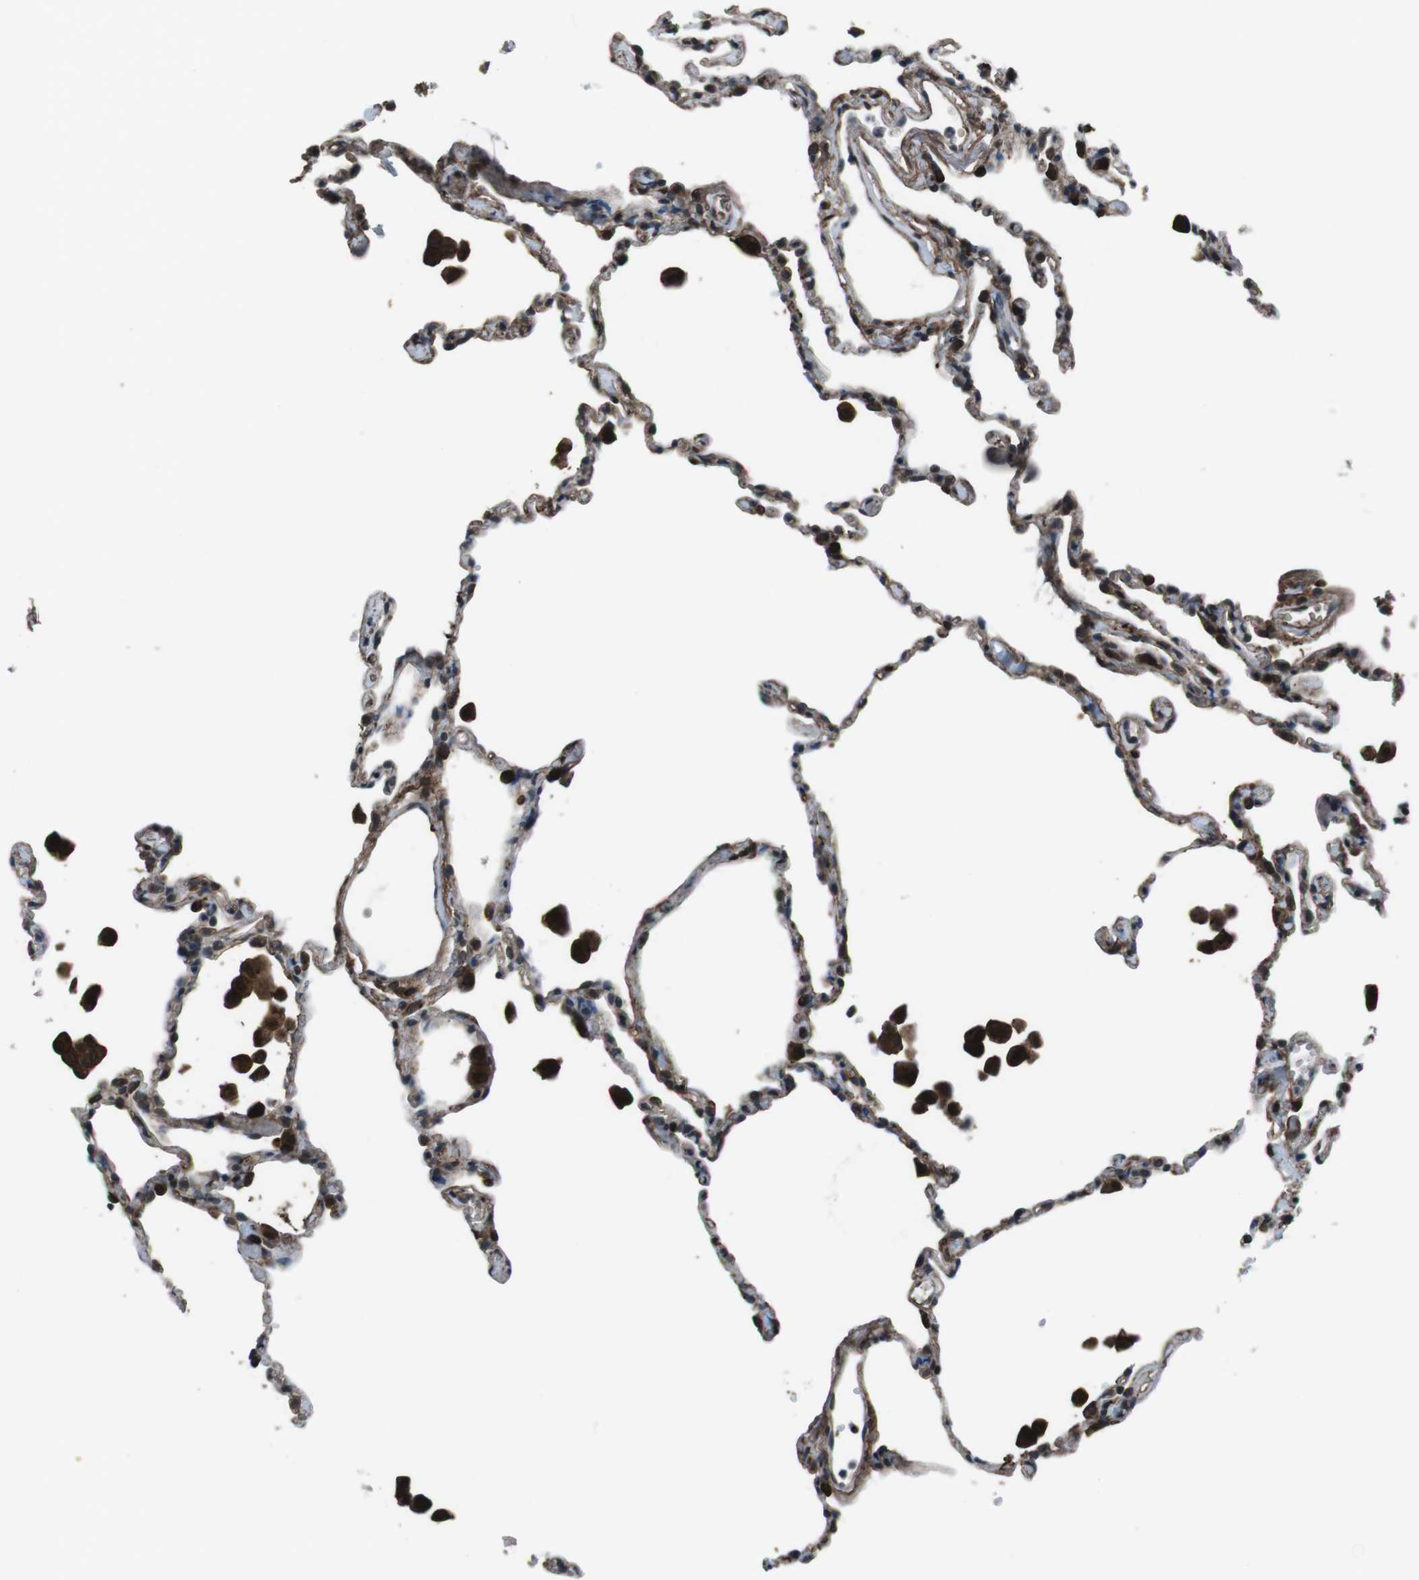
{"staining": {"intensity": "moderate", "quantity": "25%-75%", "location": "cytoplasmic/membranous"}, "tissue": "lung", "cell_type": "Alveolar cells", "image_type": "normal", "snomed": [{"axis": "morphology", "description": "Normal tissue, NOS"}, {"axis": "topography", "description": "Lung"}], "caption": "Immunohistochemistry (IHC) (DAB) staining of benign human lung displays moderate cytoplasmic/membranous protein positivity in approximately 25%-75% of alveolar cells. Ihc stains the protein in brown and the nuclei are stained blue.", "gene": "GDF10", "patient": {"sex": "female", "age": 49}}